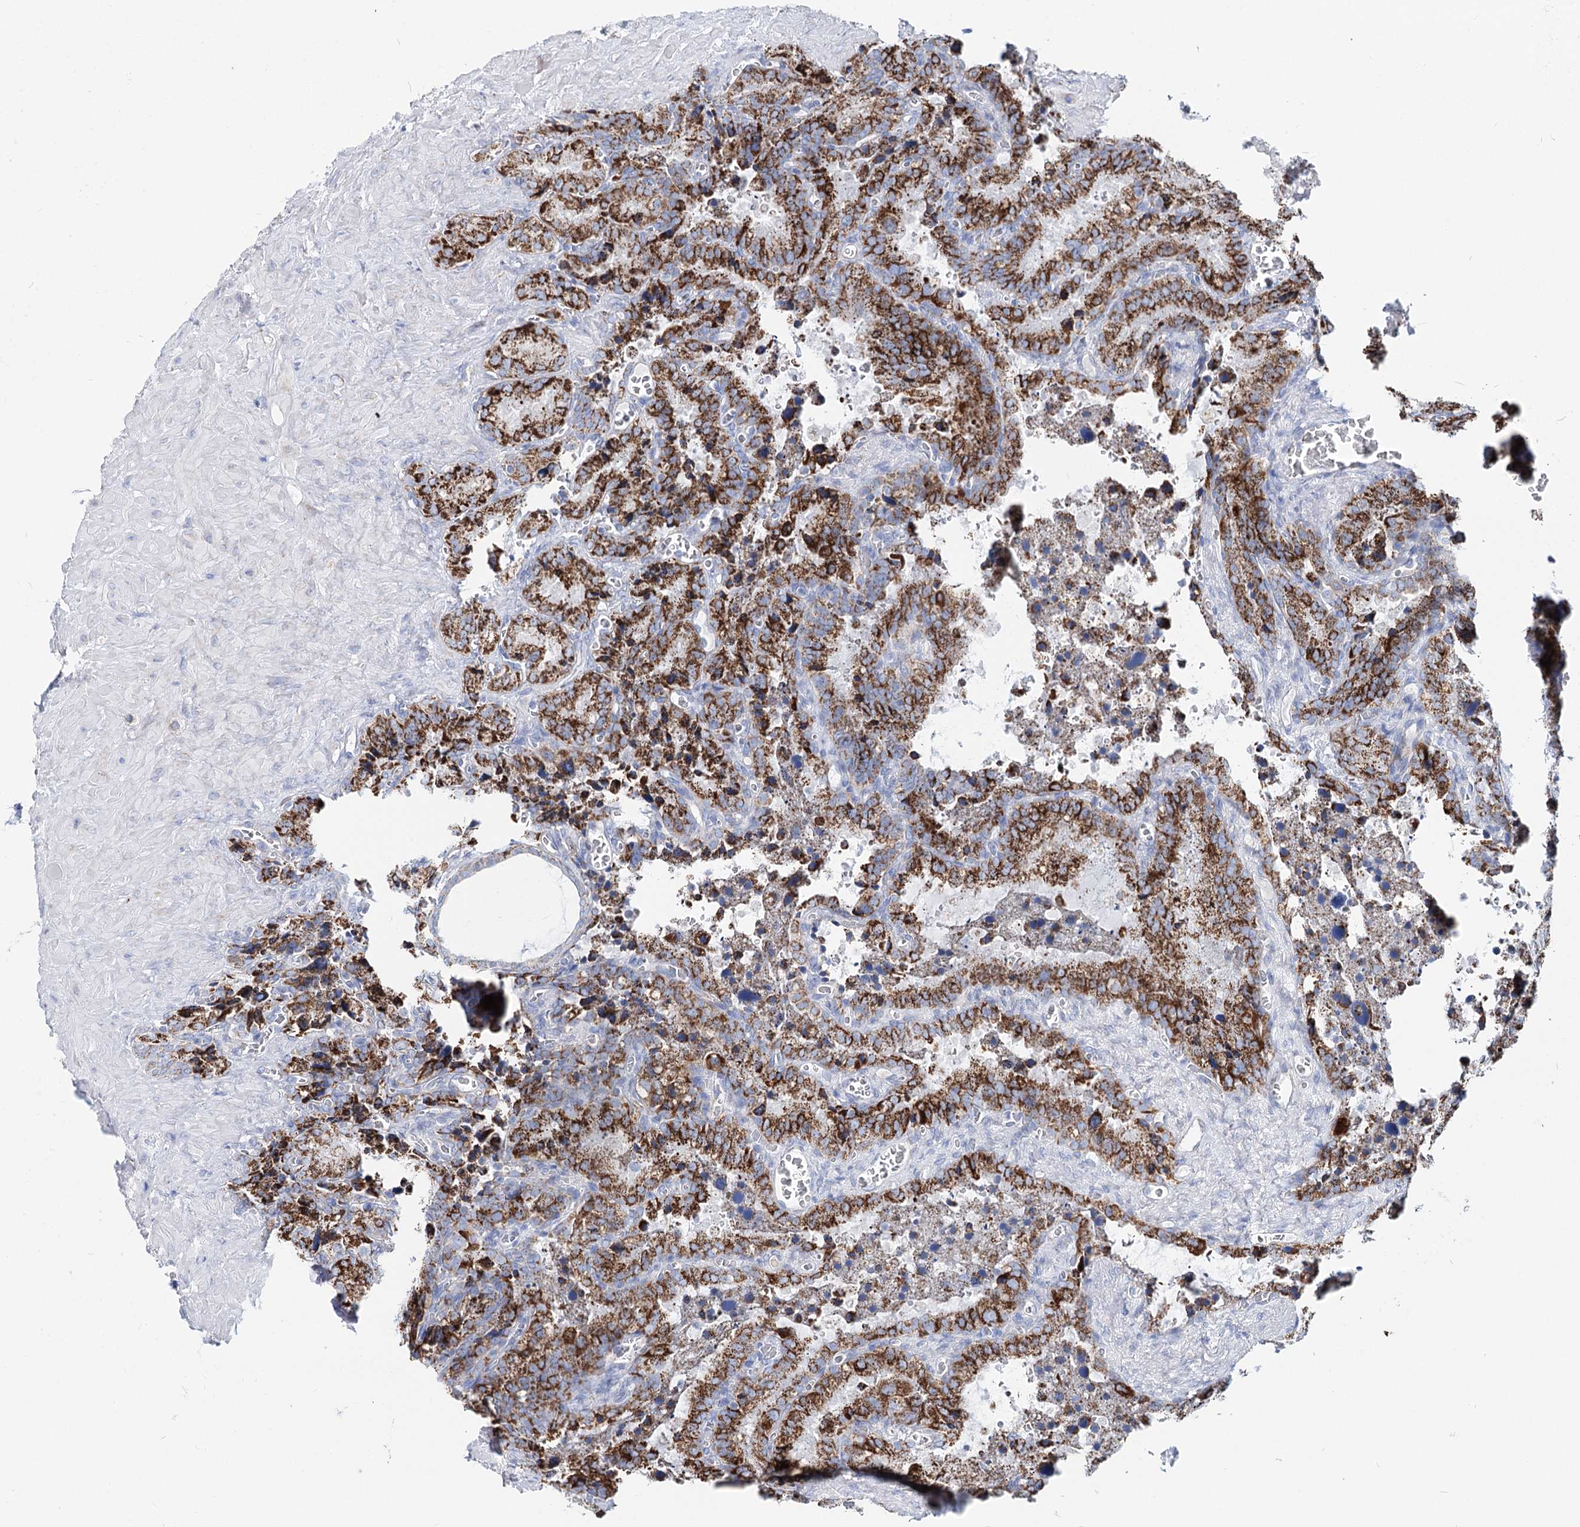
{"staining": {"intensity": "strong", "quantity": "25%-75%", "location": "cytoplasmic/membranous"}, "tissue": "seminal vesicle", "cell_type": "Glandular cells", "image_type": "normal", "snomed": [{"axis": "morphology", "description": "Normal tissue, NOS"}, {"axis": "topography", "description": "Seminal veicle"}], "caption": "Strong cytoplasmic/membranous staining for a protein is seen in about 25%-75% of glandular cells of normal seminal vesicle using immunohistochemistry.", "gene": "MCCC2", "patient": {"sex": "male", "age": 62}}